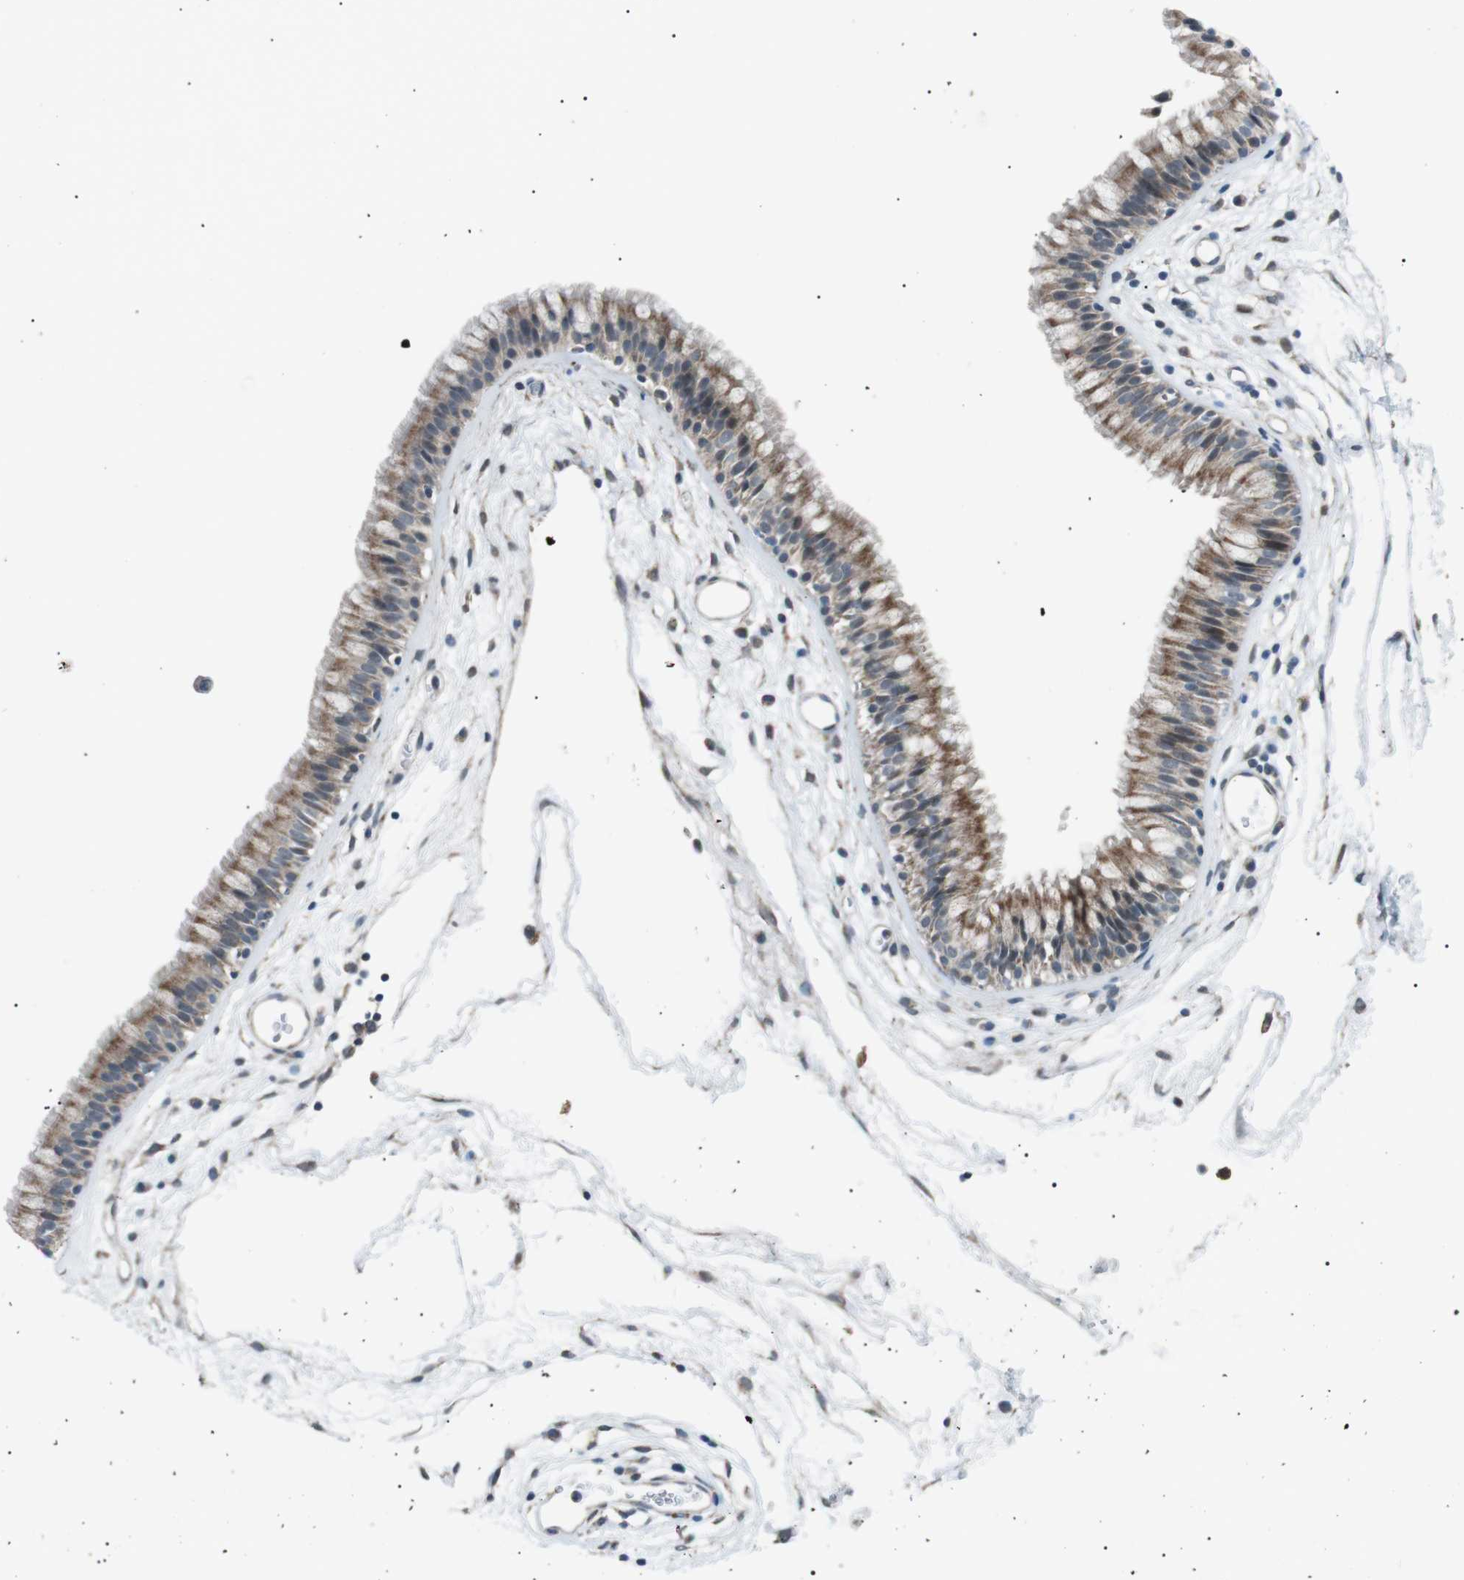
{"staining": {"intensity": "moderate", "quantity": ">75%", "location": "cytoplasmic/membranous"}, "tissue": "nasopharynx", "cell_type": "Respiratory epithelial cells", "image_type": "normal", "snomed": [{"axis": "morphology", "description": "Normal tissue, NOS"}, {"axis": "morphology", "description": "Inflammation, NOS"}, {"axis": "topography", "description": "Nasopharynx"}], "caption": "Nasopharynx was stained to show a protein in brown. There is medium levels of moderate cytoplasmic/membranous staining in about >75% of respiratory epithelial cells. The staining is performed using DAB (3,3'-diaminobenzidine) brown chromogen to label protein expression. The nuclei are counter-stained blue using hematoxylin.", "gene": "ARID5B", "patient": {"sex": "male", "age": 48}}